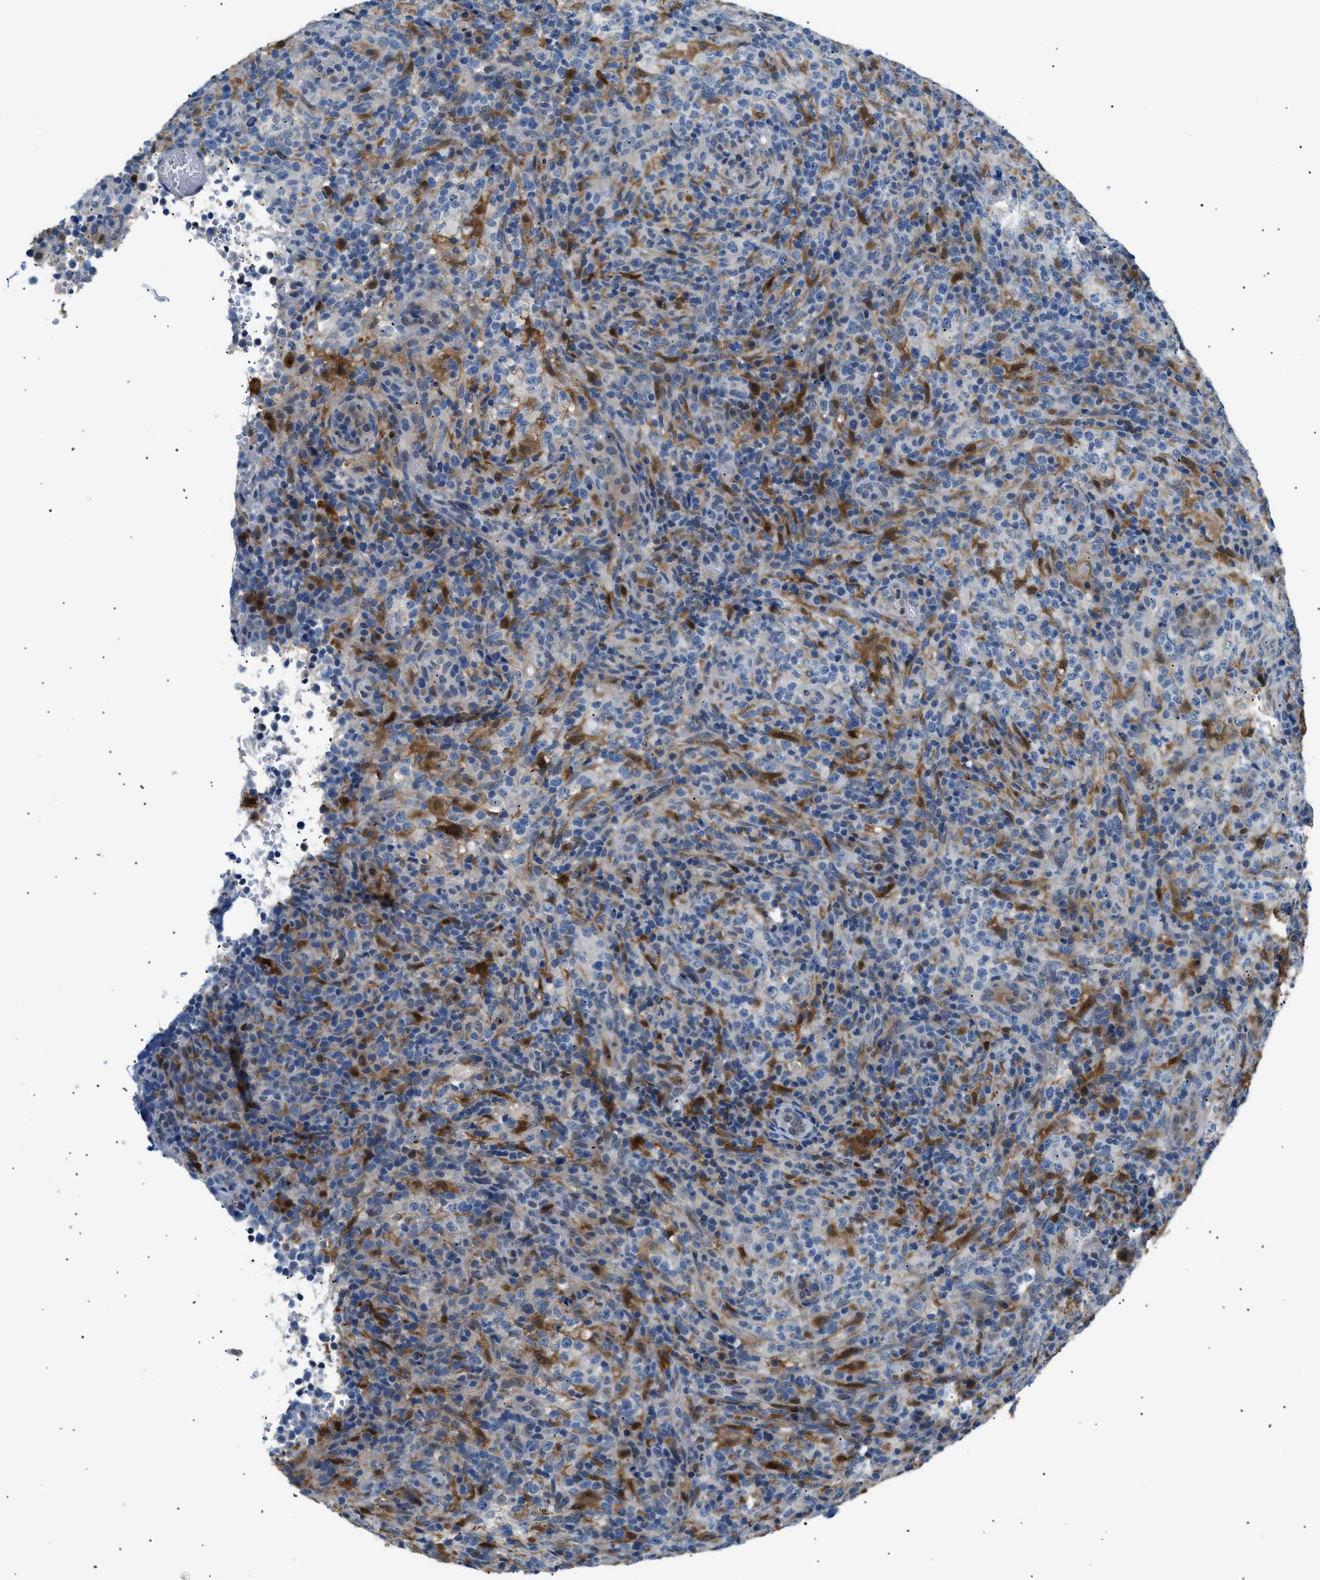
{"staining": {"intensity": "negative", "quantity": "none", "location": "none"}, "tissue": "lymphoma", "cell_type": "Tumor cells", "image_type": "cancer", "snomed": [{"axis": "morphology", "description": "Malignant lymphoma, non-Hodgkin's type, High grade"}, {"axis": "topography", "description": "Lymph node"}], "caption": "Tumor cells show no significant expression in high-grade malignant lymphoma, non-Hodgkin's type.", "gene": "AKR1A1", "patient": {"sex": "female", "age": 76}}